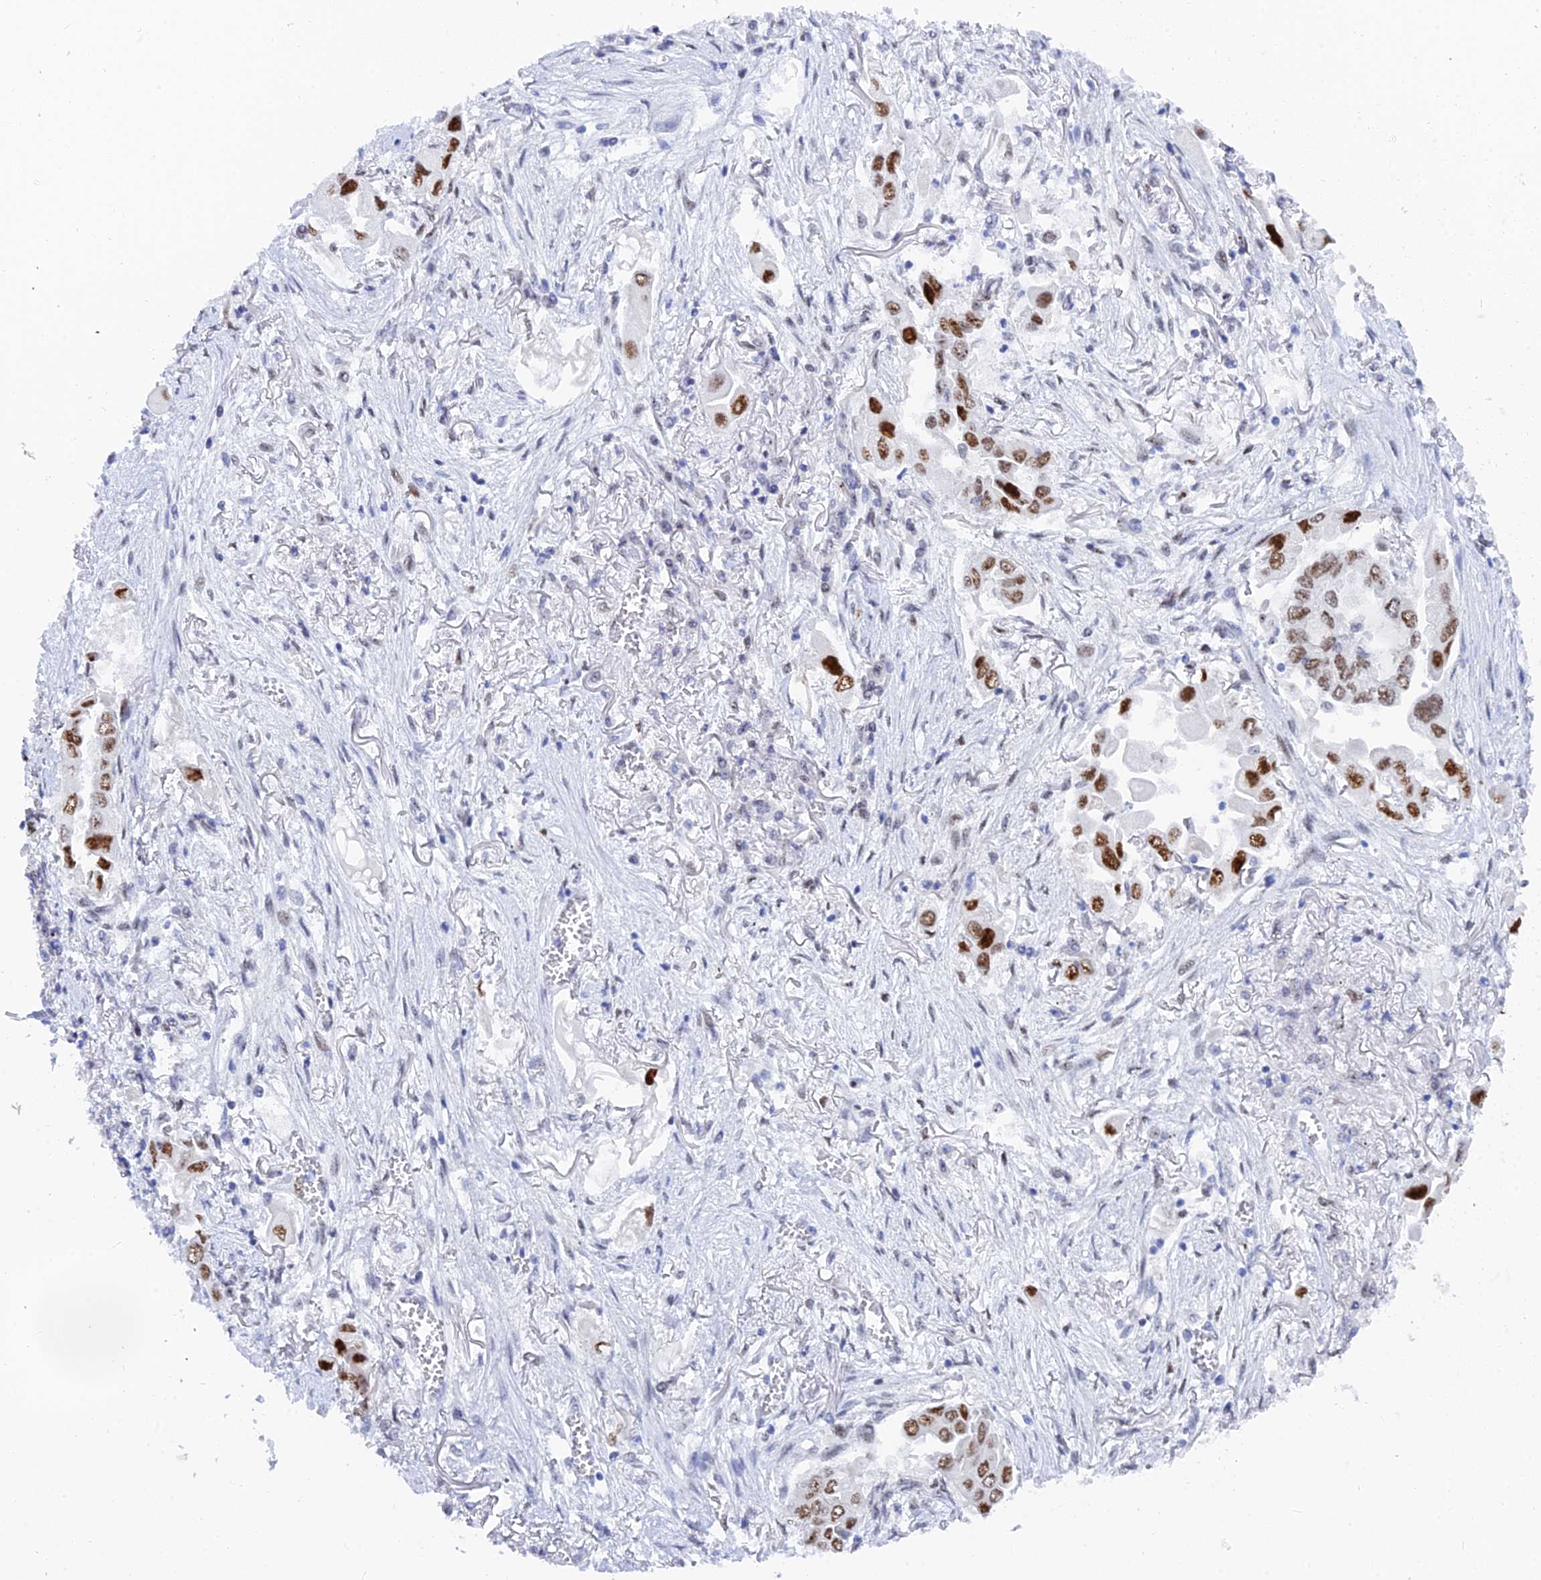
{"staining": {"intensity": "moderate", "quantity": ">75%", "location": "nuclear"}, "tissue": "lung cancer", "cell_type": "Tumor cells", "image_type": "cancer", "snomed": [{"axis": "morphology", "description": "Adenocarcinoma, NOS"}, {"axis": "topography", "description": "Lung"}], "caption": "Moderate nuclear expression is appreciated in about >75% of tumor cells in lung adenocarcinoma.", "gene": "RSL1D1", "patient": {"sex": "female", "age": 76}}